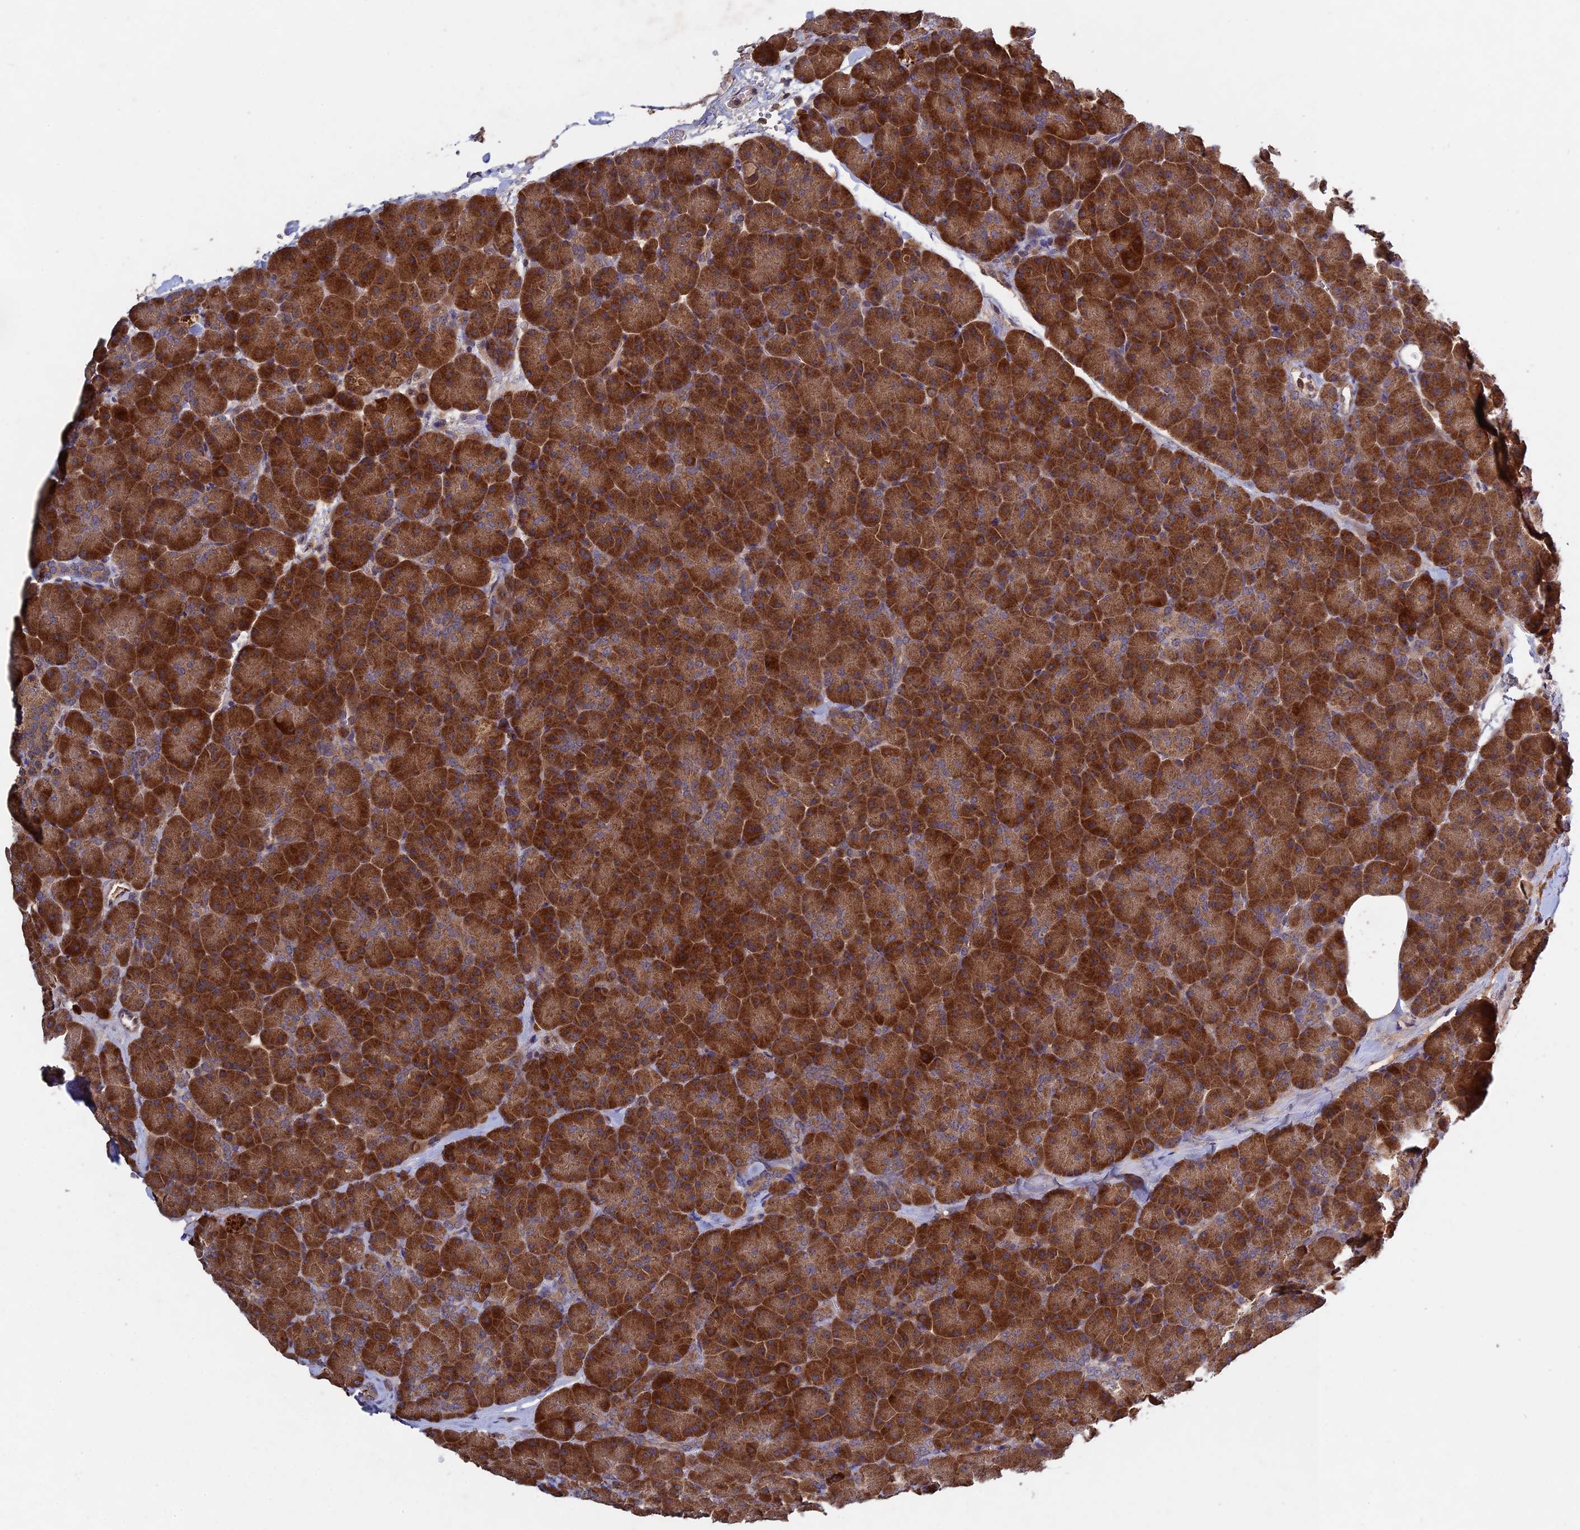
{"staining": {"intensity": "strong", "quantity": ">75%", "location": "cytoplasmic/membranous"}, "tissue": "pancreas", "cell_type": "Exocrine glandular cells", "image_type": "normal", "snomed": [{"axis": "morphology", "description": "Normal tissue, NOS"}, {"axis": "topography", "description": "Pancreas"}], "caption": "Immunohistochemical staining of normal pancreas demonstrates >75% levels of strong cytoplasmic/membranous protein expression in about >75% of exocrine glandular cells.", "gene": "RAB15", "patient": {"sex": "male", "age": 36}}